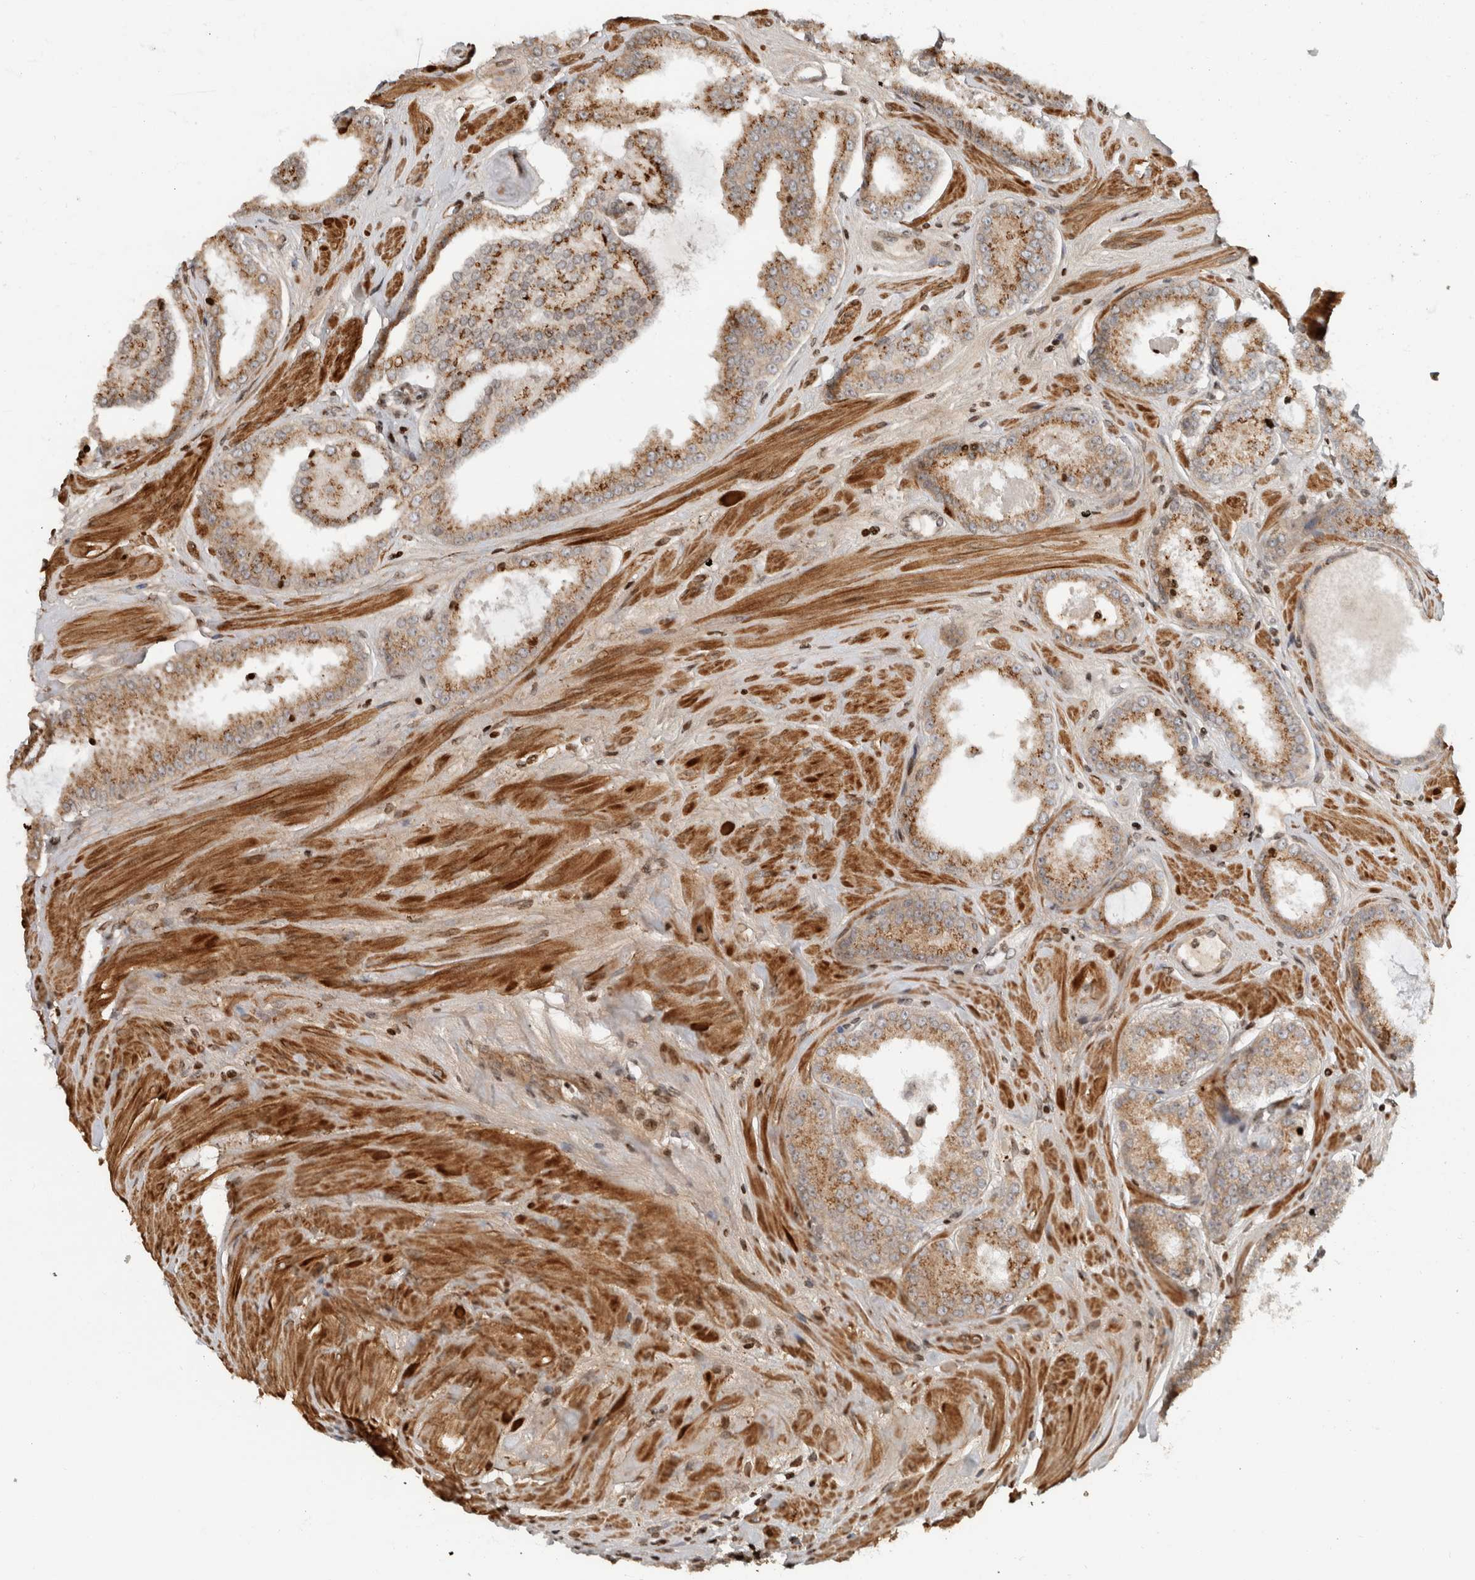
{"staining": {"intensity": "strong", "quantity": ">75%", "location": "cytoplasmic/membranous"}, "tissue": "prostate cancer", "cell_type": "Tumor cells", "image_type": "cancer", "snomed": [{"axis": "morphology", "description": "Adenocarcinoma, Low grade"}, {"axis": "topography", "description": "Prostate"}], "caption": "Immunohistochemical staining of prostate cancer (low-grade adenocarcinoma) reveals strong cytoplasmic/membranous protein expression in about >75% of tumor cells.", "gene": "GINS4", "patient": {"sex": "male", "age": 62}}